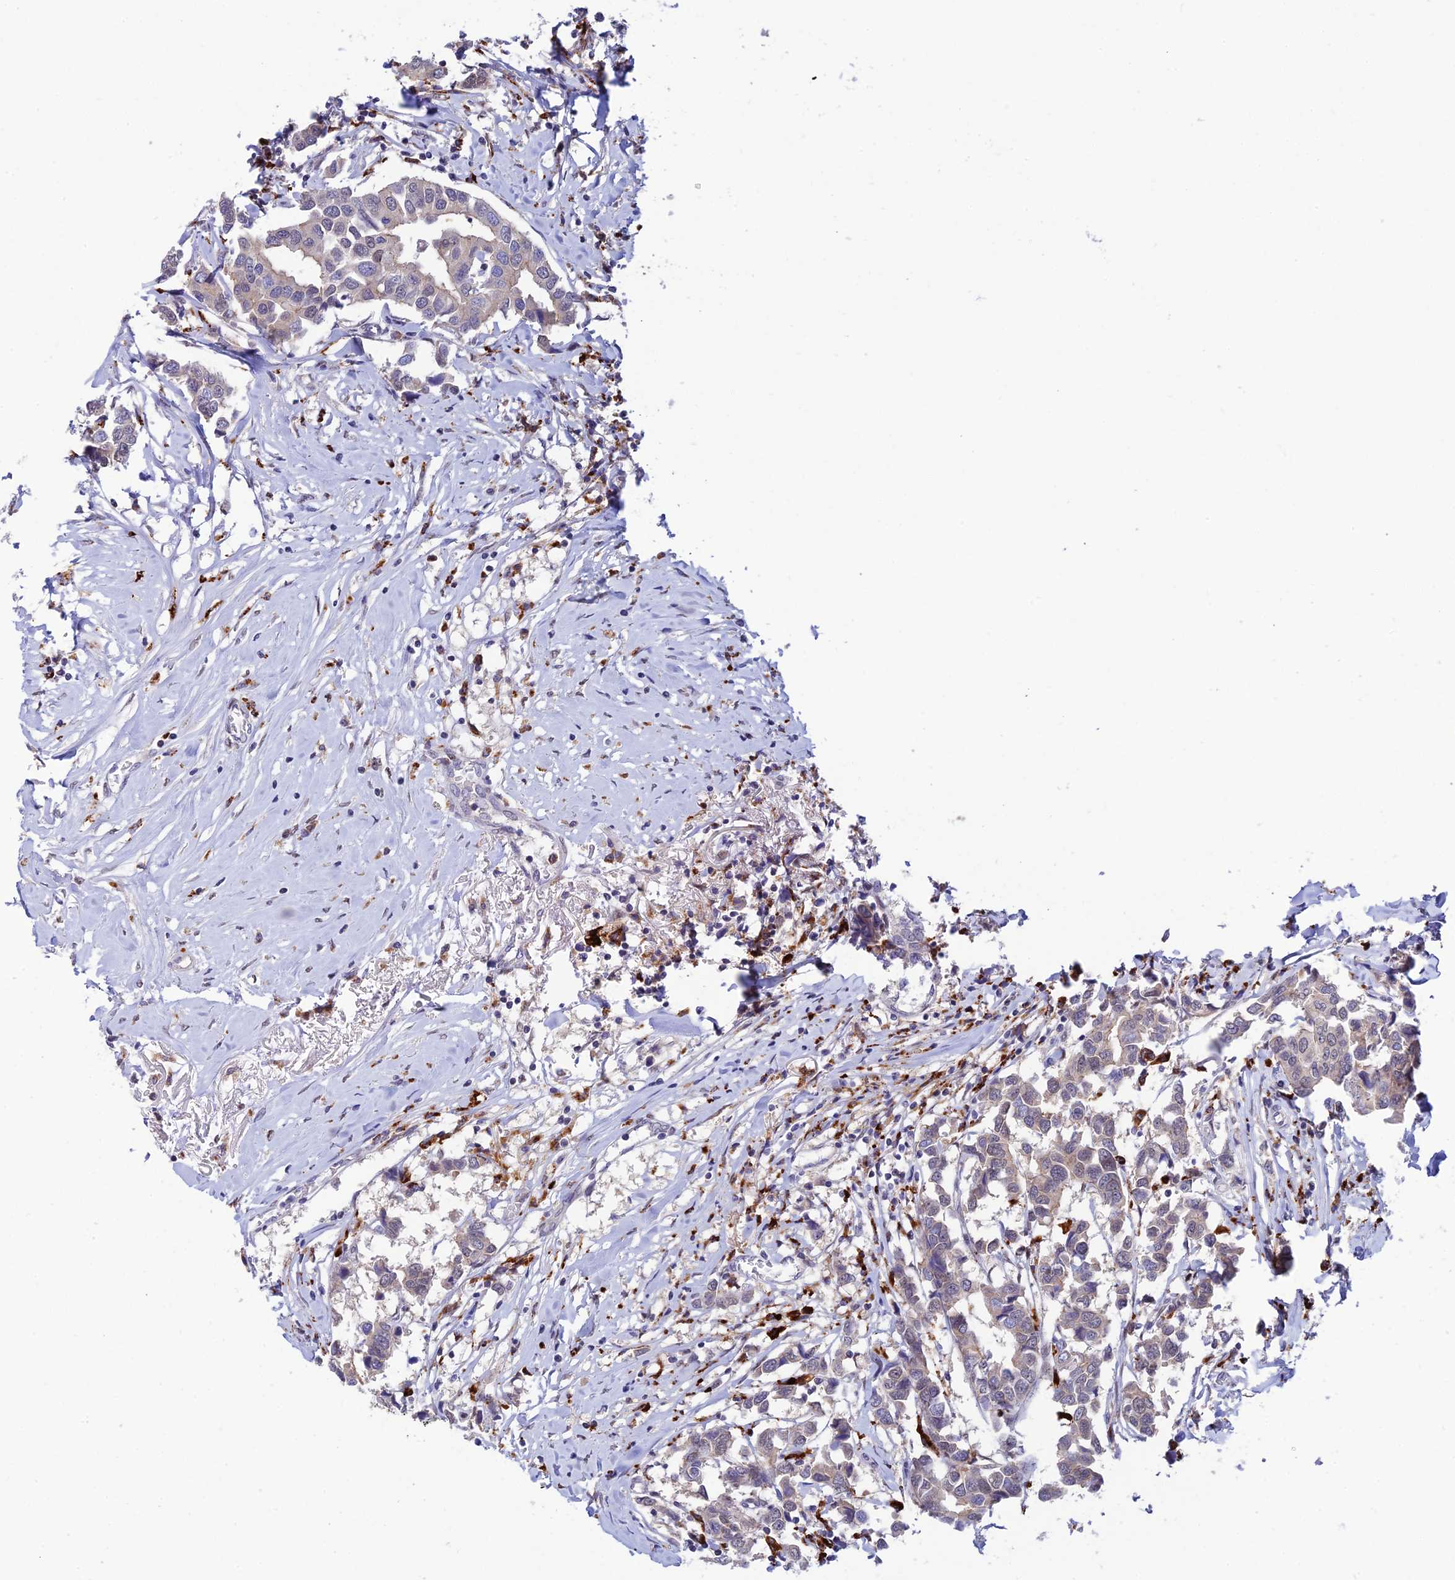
{"staining": {"intensity": "negative", "quantity": "none", "location": "none"}, "tissue": "breast cancer", "cell_type": "Tumor cells", "image_type": "cancer", "snomed": [{"axis": "morphology", "description": "Duct carcinoma"}, {"axis": "topography", "description": "Breast"}], "caption": "Immunohistochemical staining of human breast cancer reveals no significant positivity in tumor cells.", "gene": "HIC1", "patient": {"sex": "female", "age": 80}}